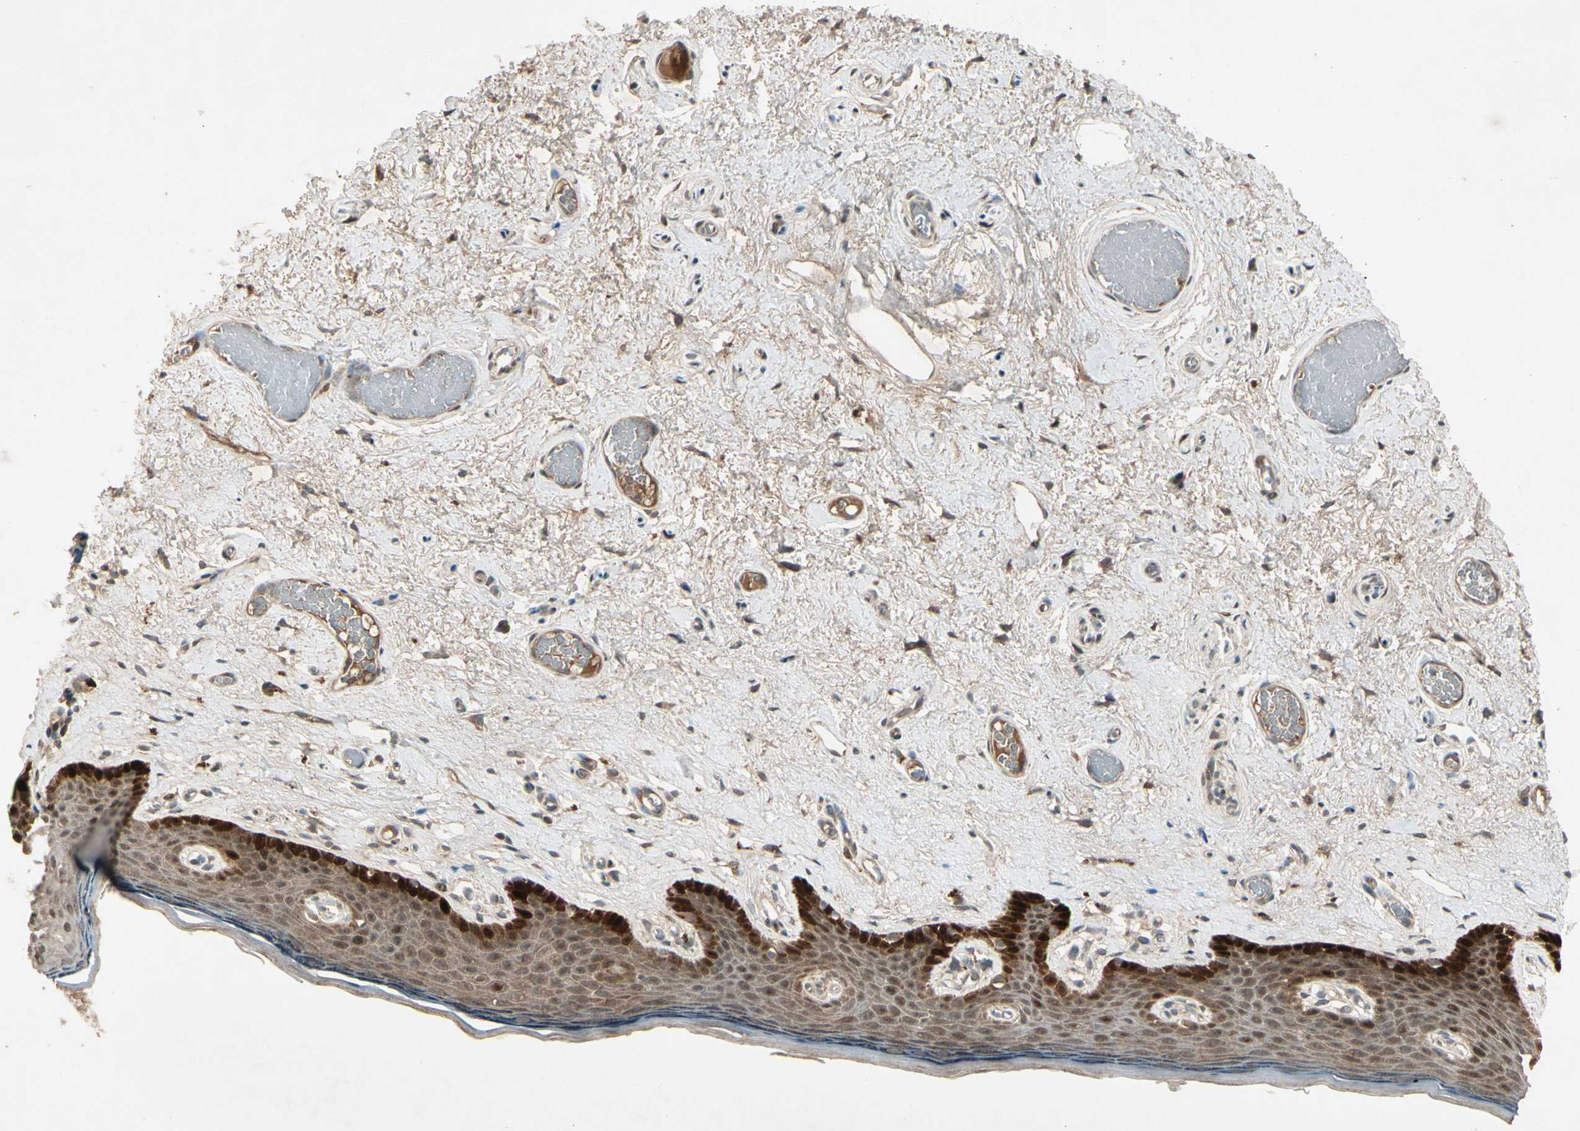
{"staining": {"intensity": "strong", "quantity": ">75%", "location": "cytoplasmic/membranous"}, "tissue": "skin", "cell_type": "Epidermal cells", "image_type": "normal", "snomed": [{"axis": "morphology", "description": "Normal tissue, NOS"}, {"axis": "topography", "description": "Vulva"}], "caption": "DAB immunohistochemical staining of unremarkable human skin exhibits strong cytoplasmic/membranous protein positivity in about >75% of epidermal cells. Nuclei are stained in blue.", "gene": "FHDC1", "patient": {"sex": "female", "age": 54}}